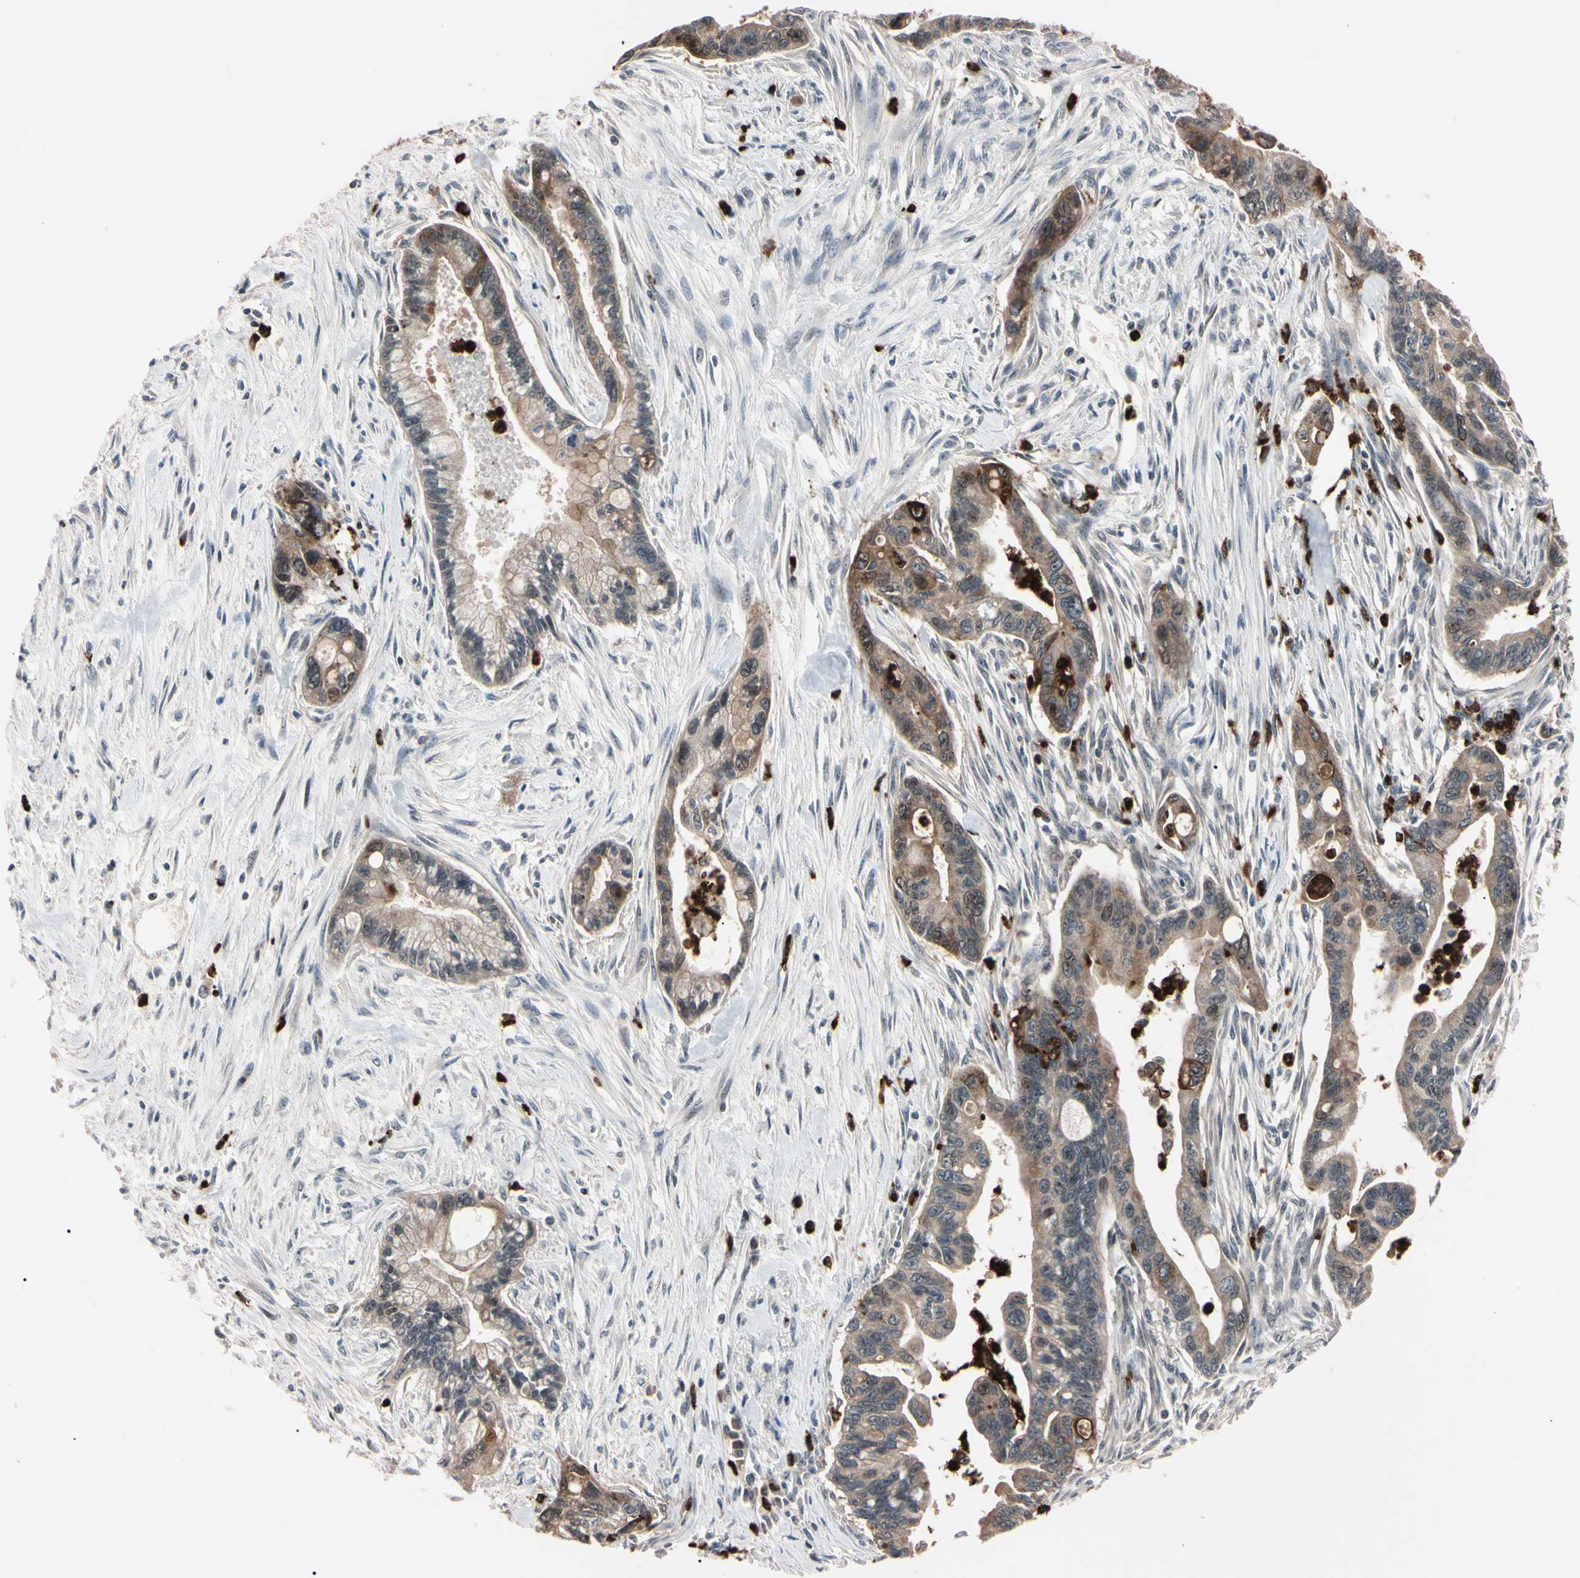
{"staining": {"intensity": "moderate", "quantity": "<25%", "location": "cytoplasmic/membranous,nuclear"}, "tissue": "pancreatic cancer", "cell_type": "Tumor cells", "image_type": "cancer", "snomed": [{"axis": "morphology", "description": "Adenocarcinoma, NOS"}, {"axis": "topography", "description": "Pancreas"}], "caption": "Human pancreatic cancer (adenocarcinoma) stained for a protein (brown) reveals moderate cytoplasmic/membranous and nuclear positive expression in about <25% of tumor cells.", "gene": "TRAF5", "patient": {"sex": "male", "age": 70}}